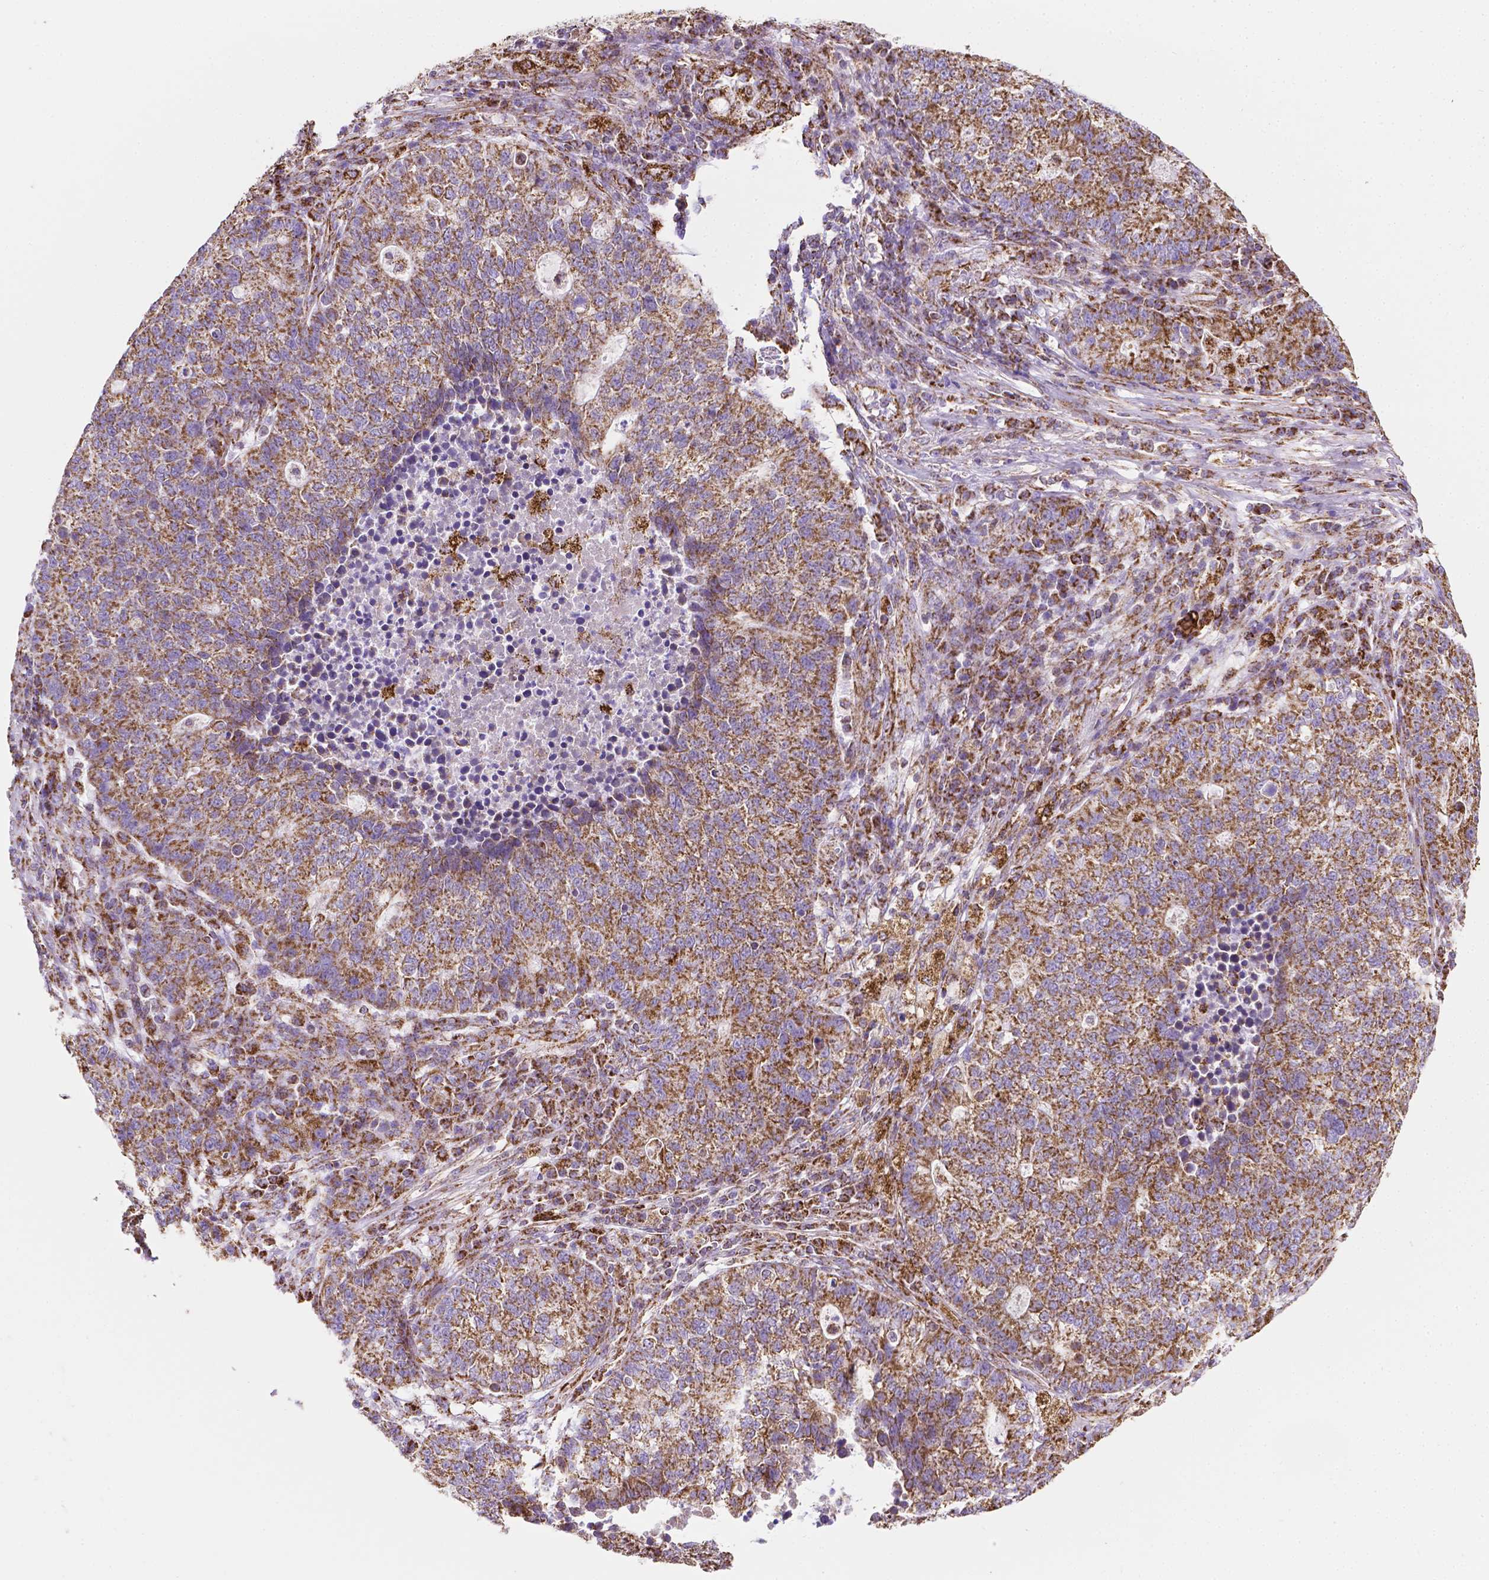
{"staining": {"intensity": "moderate", "quantity": ">75%", "location": "cytoplasmic/membranous"}, "tissue": "lung cancer", "cell_type": "Tumor cells", "image_type": "cancer", "snomed": [{"axis": "morphology", "description": "Adenocarcinoma, NOS"}, {"axis": "topography", "description": "Lung"}], "caption": "Immunohistochemical staining of lung cancer (adenocarcinoma) displays medium levels of moderate cytoplasmic/membranous staining in approximately >75% of tumor cells.", "gene": "RMDN3", "patient": {"sex": "male", "age": 57}}